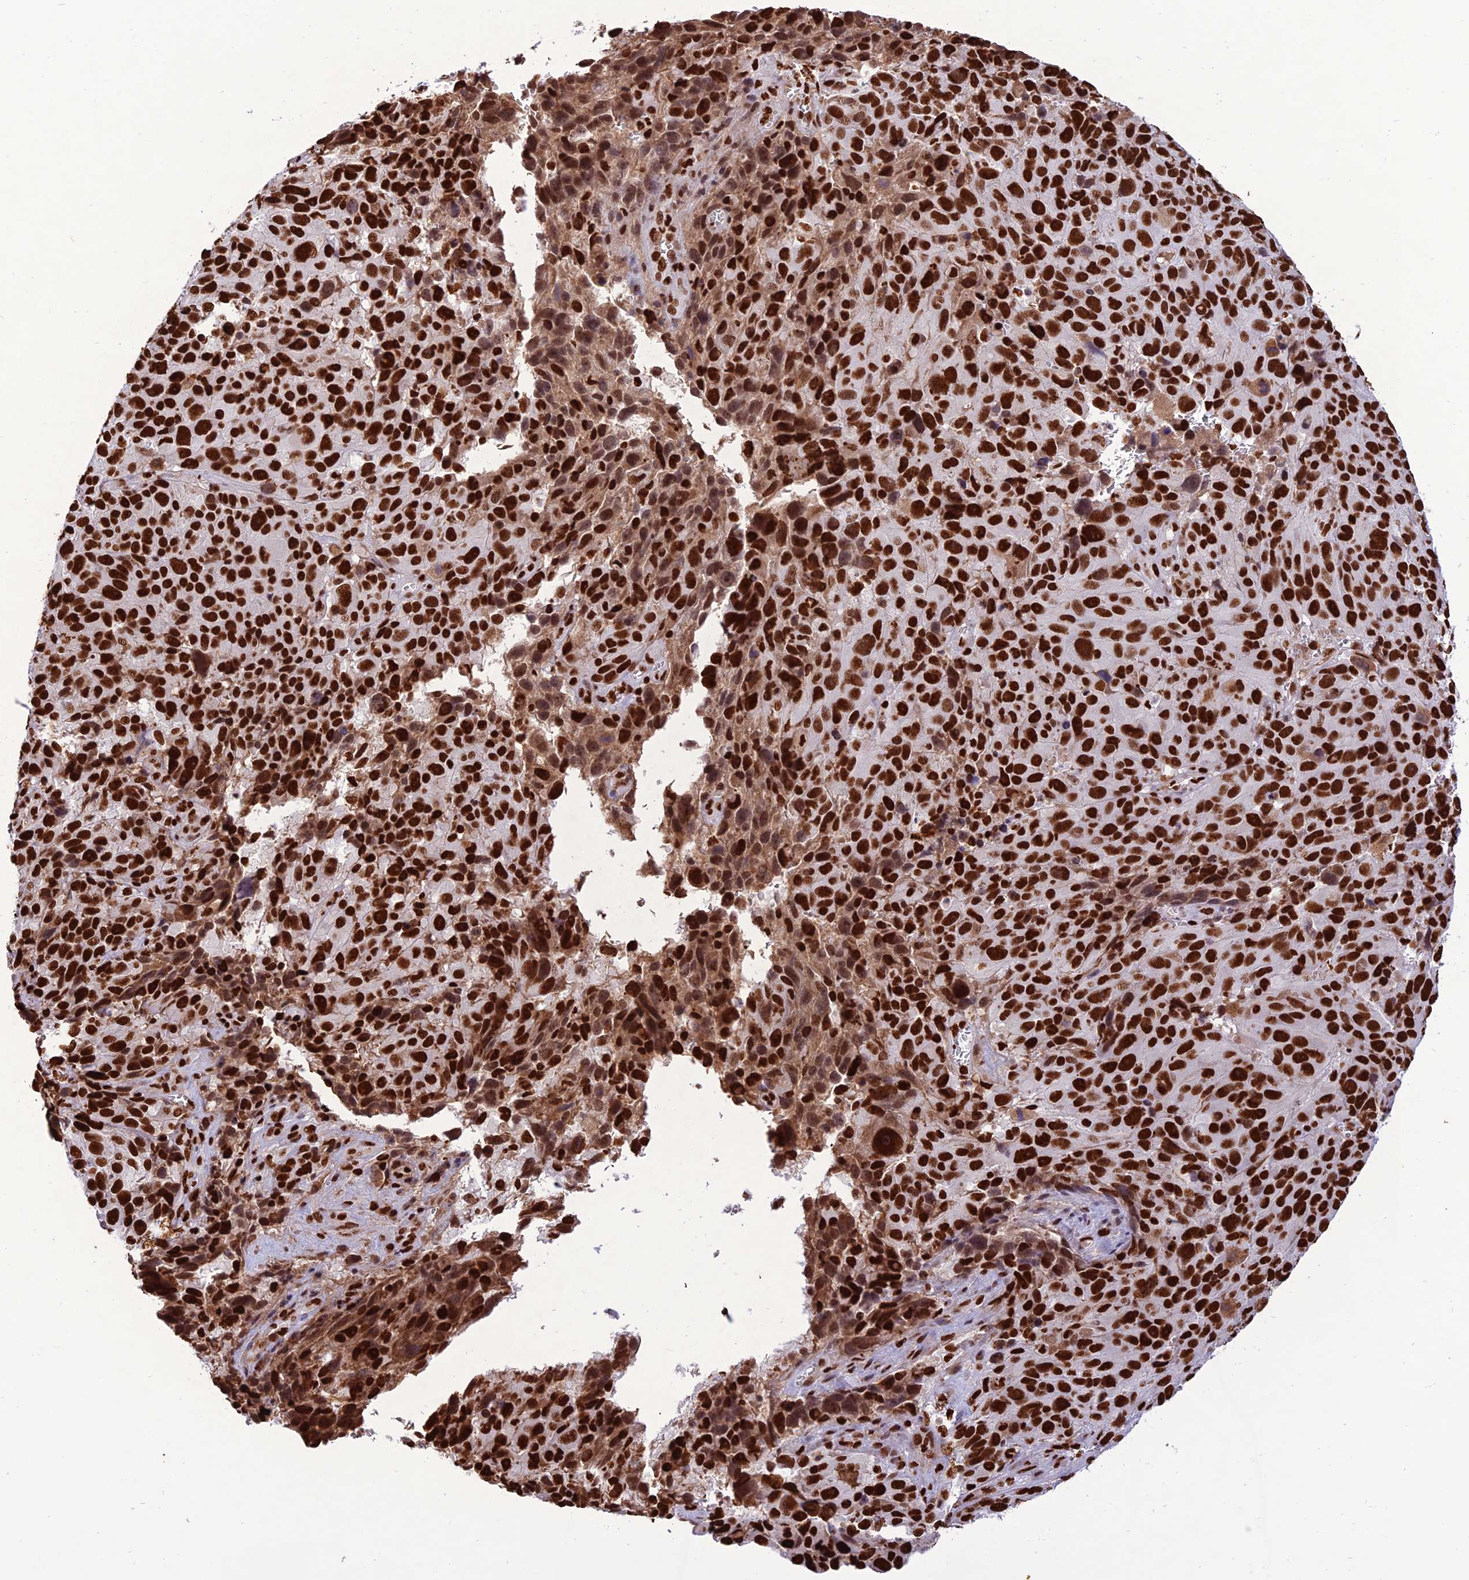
{"staining": {"intensity": "strong", "quantity": ">75%", "location": "nuclear"}, "tissue": "melanoma", "cell_type": "Tumor cells", "image_type": "cancer", "snomed": [{"axis": "morphology", "description": "Malignant melanoma, NOS"}, {"axis": "topography", "description": "Skin"}], "caption": "Melanoma stained with DAB (3,3'-diaminobenzidine) immunohistochemistry (IHC) demonstrates high levels of strong nuclear expression in about >75% of tumor cells.", "gene": "INO80E", "patient": {"sex": "male", "age": 84}}